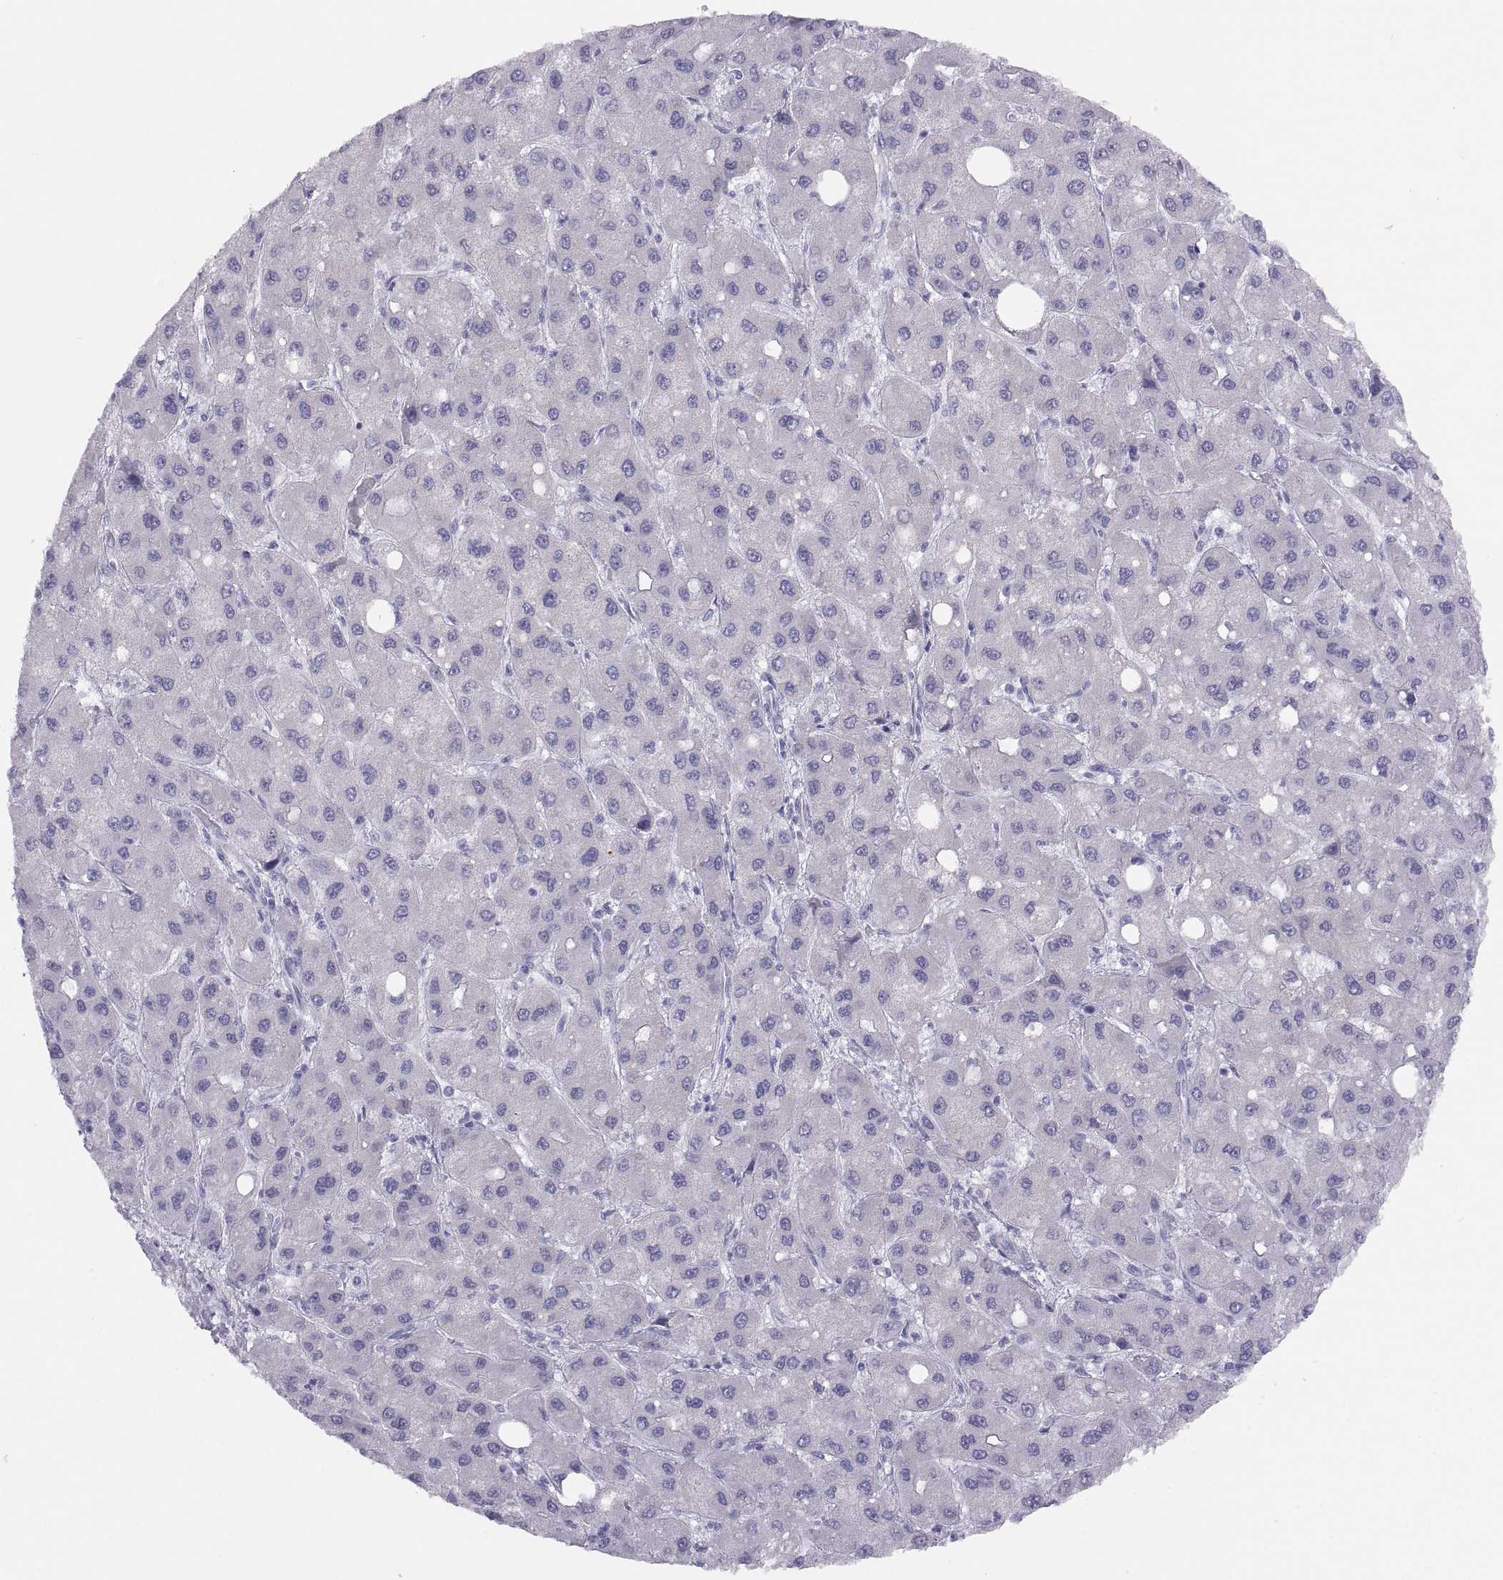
{"staining": {"intensity": "negative", "quantity": "none", "location": "none"}, "tissue": "liver cancer", "cell_type": "Tumor cells", "image_type": "cancer", "snomed": [{"axis": "morphology", "description": "Carcinoma, Hepatocellular, NOS"}, {"axis": "topography", "description": "Liver"}], "caption": "High magnification brightfield microscopy of liver cancer stained with DAB (brown) and counterstained with hematoxylin (blue): tumor cells show no significant positivity.", "gene": "PAX2", "patient": {"sex": "male", "age": 73}}